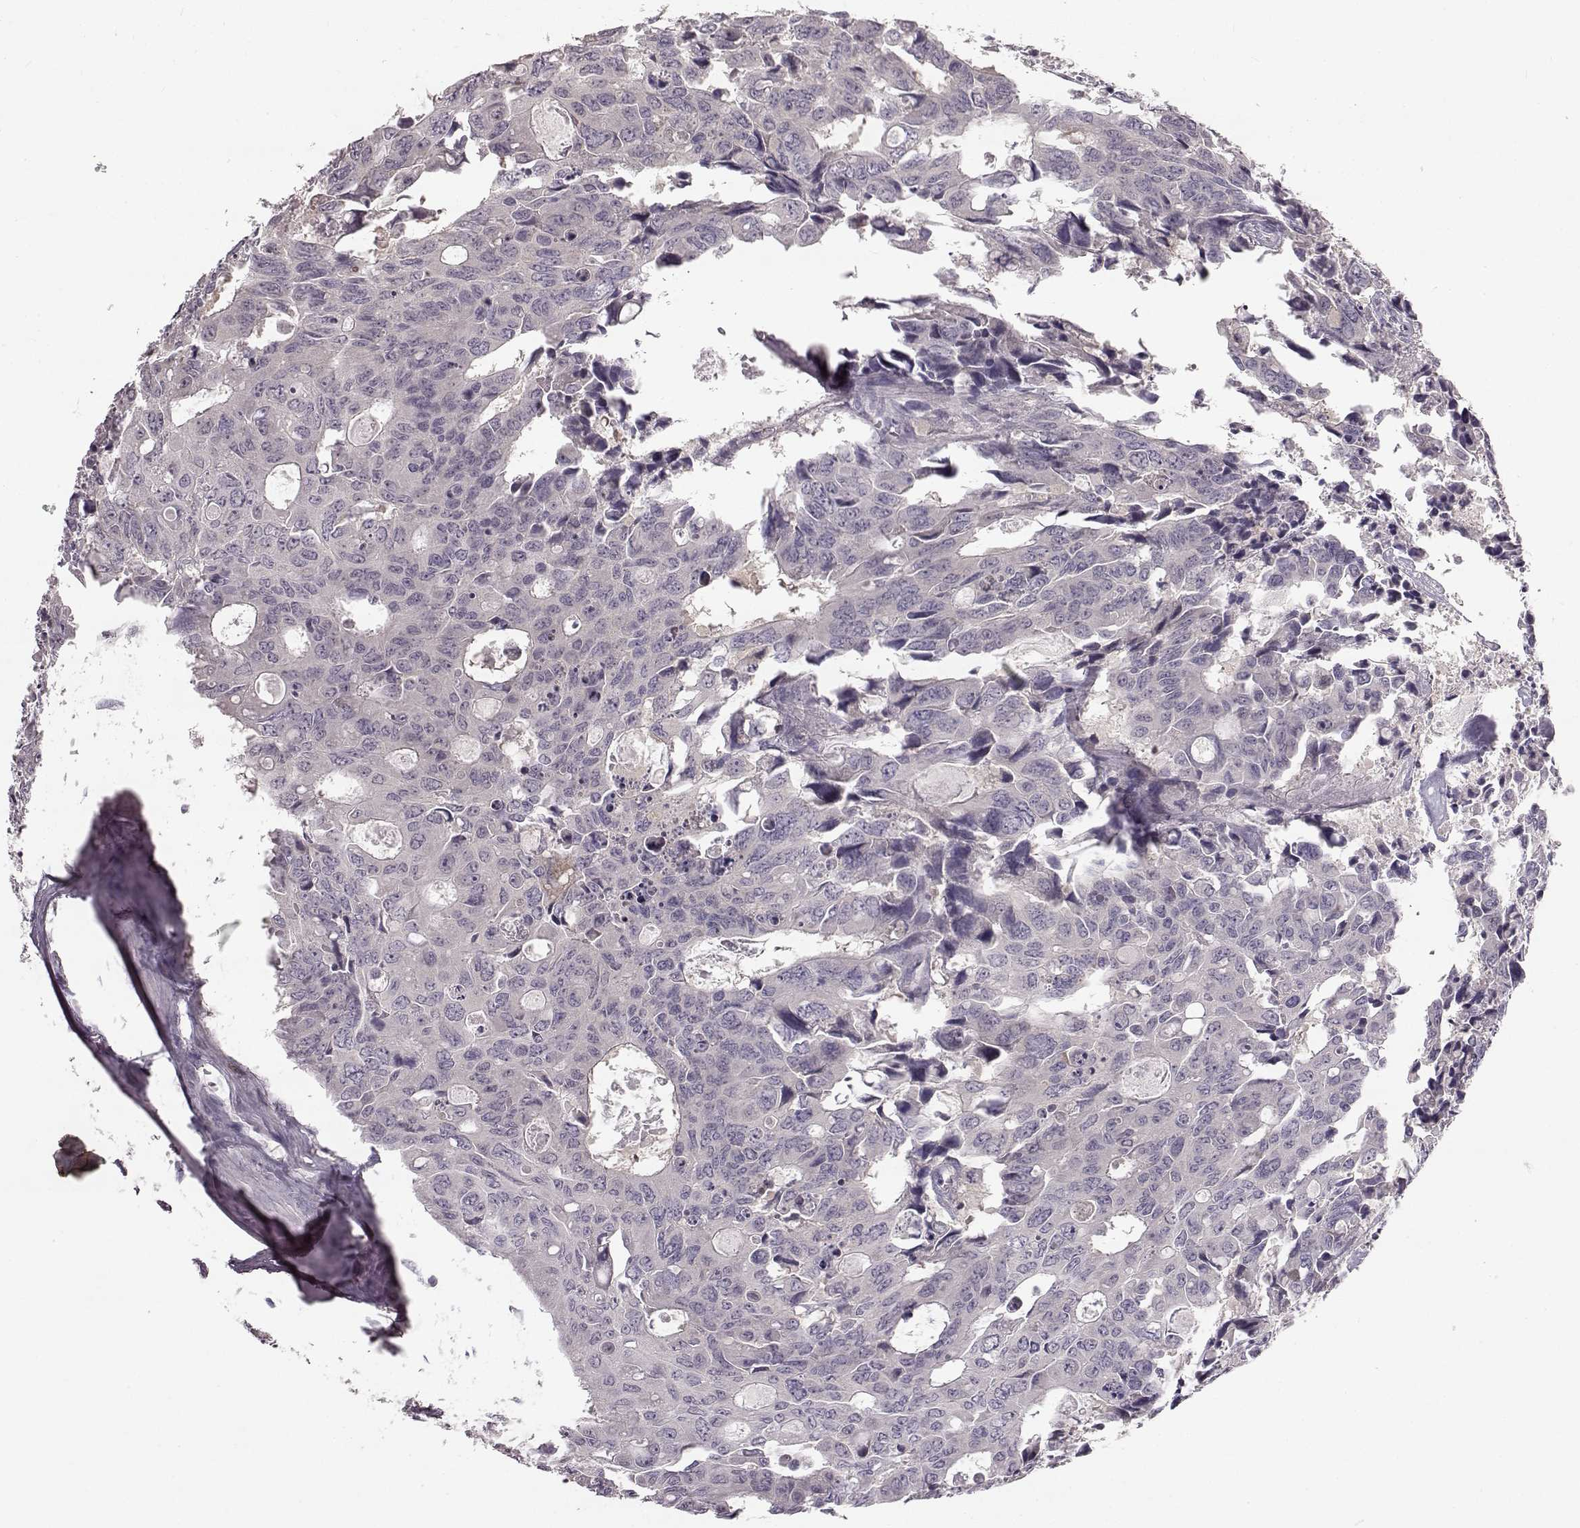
{"staining": {"intensity": "negative", "quantity": "none", "location": "none"}, "tissue": "colorectal cancer", "cell_type": "Tumor cells", "image_type": "cancer", "snomed": [{"axis": "morphology", "description": "Adenocarcinoma, NOS"}, {"axis": "topography", "description": "Rectum"}], "caption": "The immunohistochemistry (IHC) histopathology image has no significant positivity in tumor cells of adenocarcinoma (colorectal) tissue.", "gene": "SPAG17", "patient": {"sex": "male", "age": 76}}